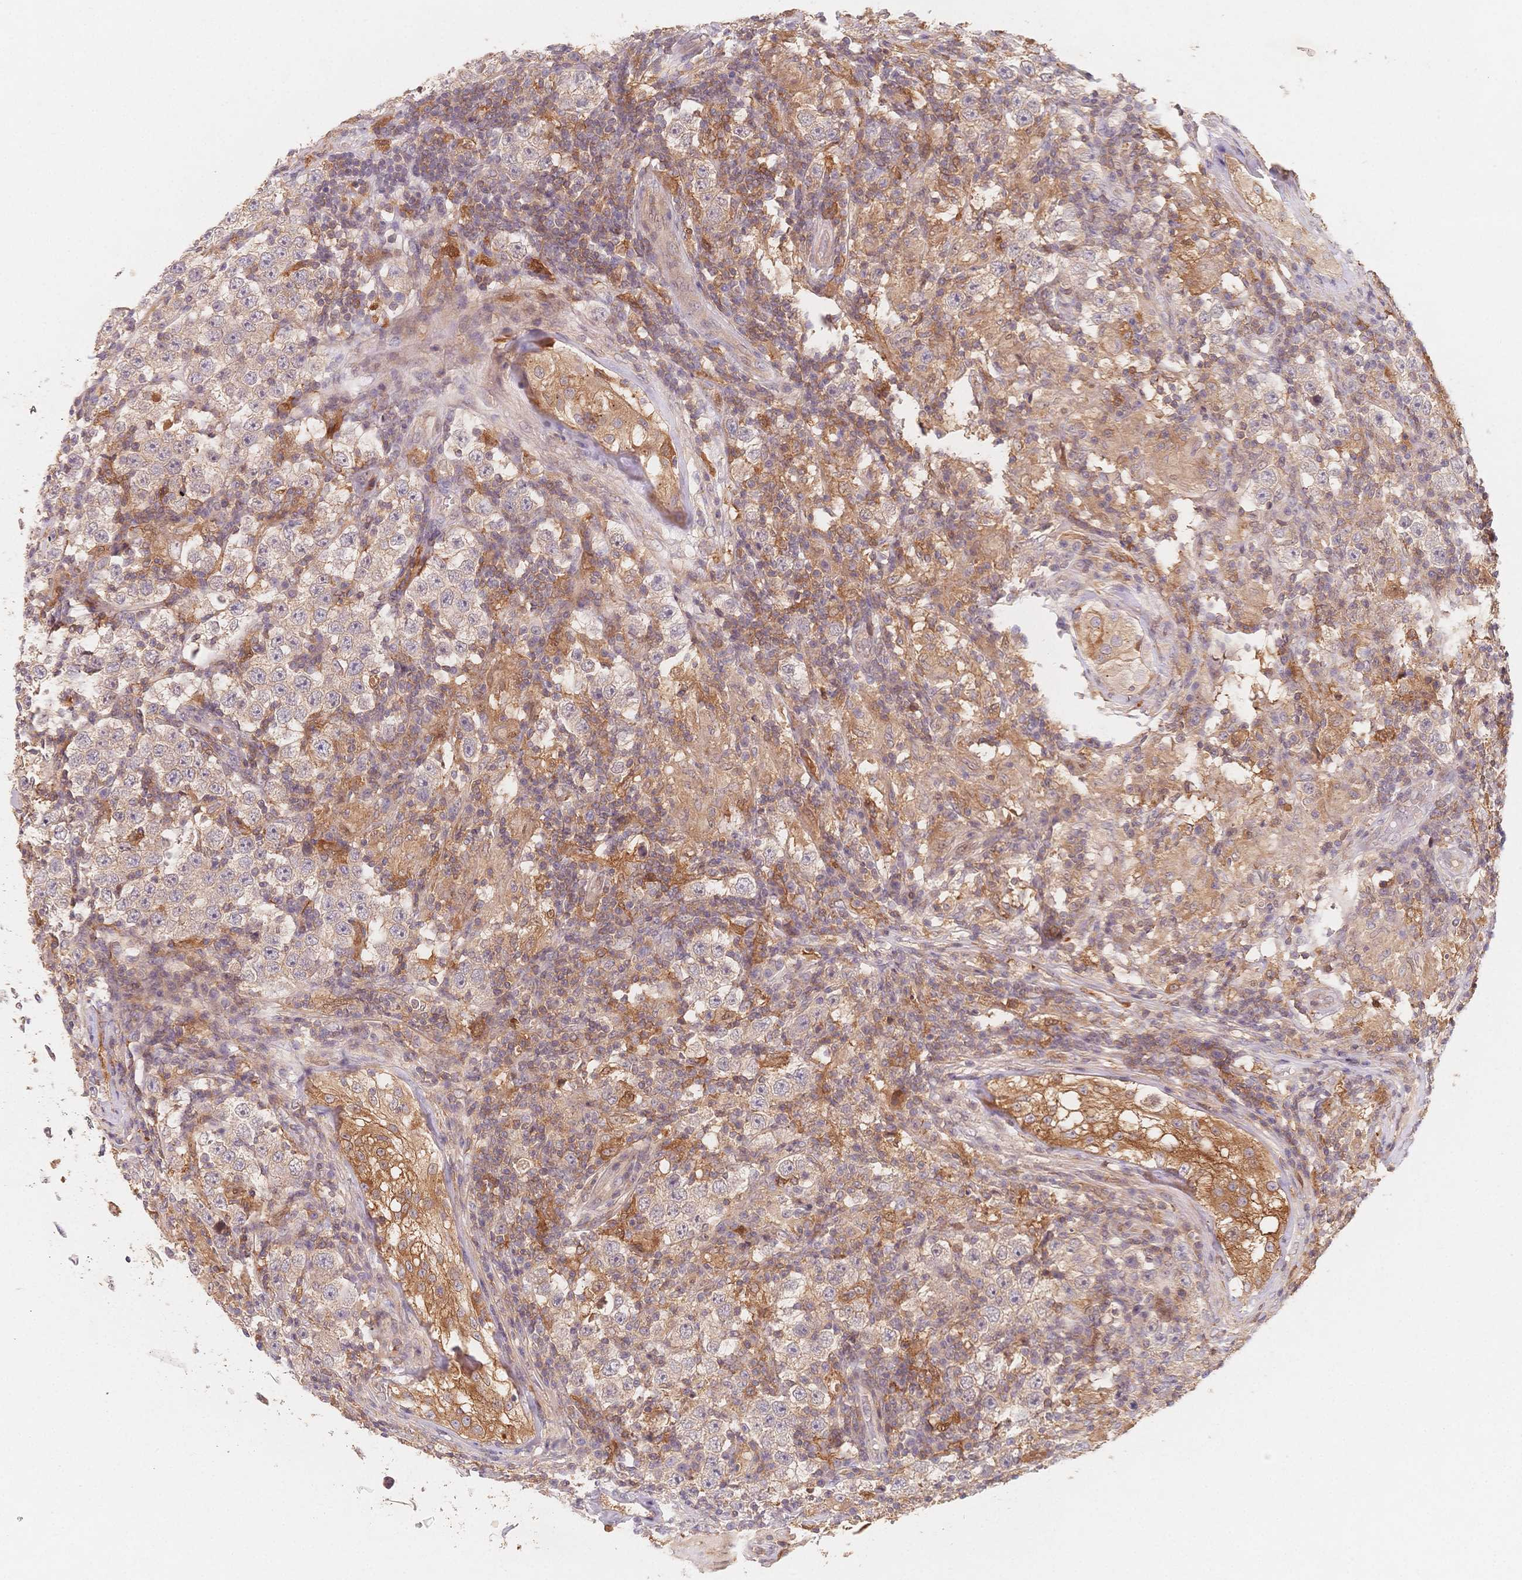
{"staining": {"intensity": "negative", "quantity": "none", "location": "none"}, "tissue": "urothelial cancer", "cell_type": "Tumor cells", "image_type": "cancer", "snomed": [{"axis": "morphology", "description": "Normal tissue, NOS"}, {"axis": "morphology", "description": "Urothelial carcinoma, High grade"}, {"axis": "morphology", "description": "Seminoma, NOS"}, {"axis": "morphology", "description": "Carcinoma, Embryonal, NOS"}, {"axis": "topography", "description": "Urinary bladder"}, {"axis": "topography", "description": "Testis"}], "caption": "Immunohistochemistry (IHC) micrograph of human urothelial cancer stained for a protein (brown), which exhibits no staining in tumor cells.", "gene": "C12orf75", "patient": {"sex": "male", "age": 41}}